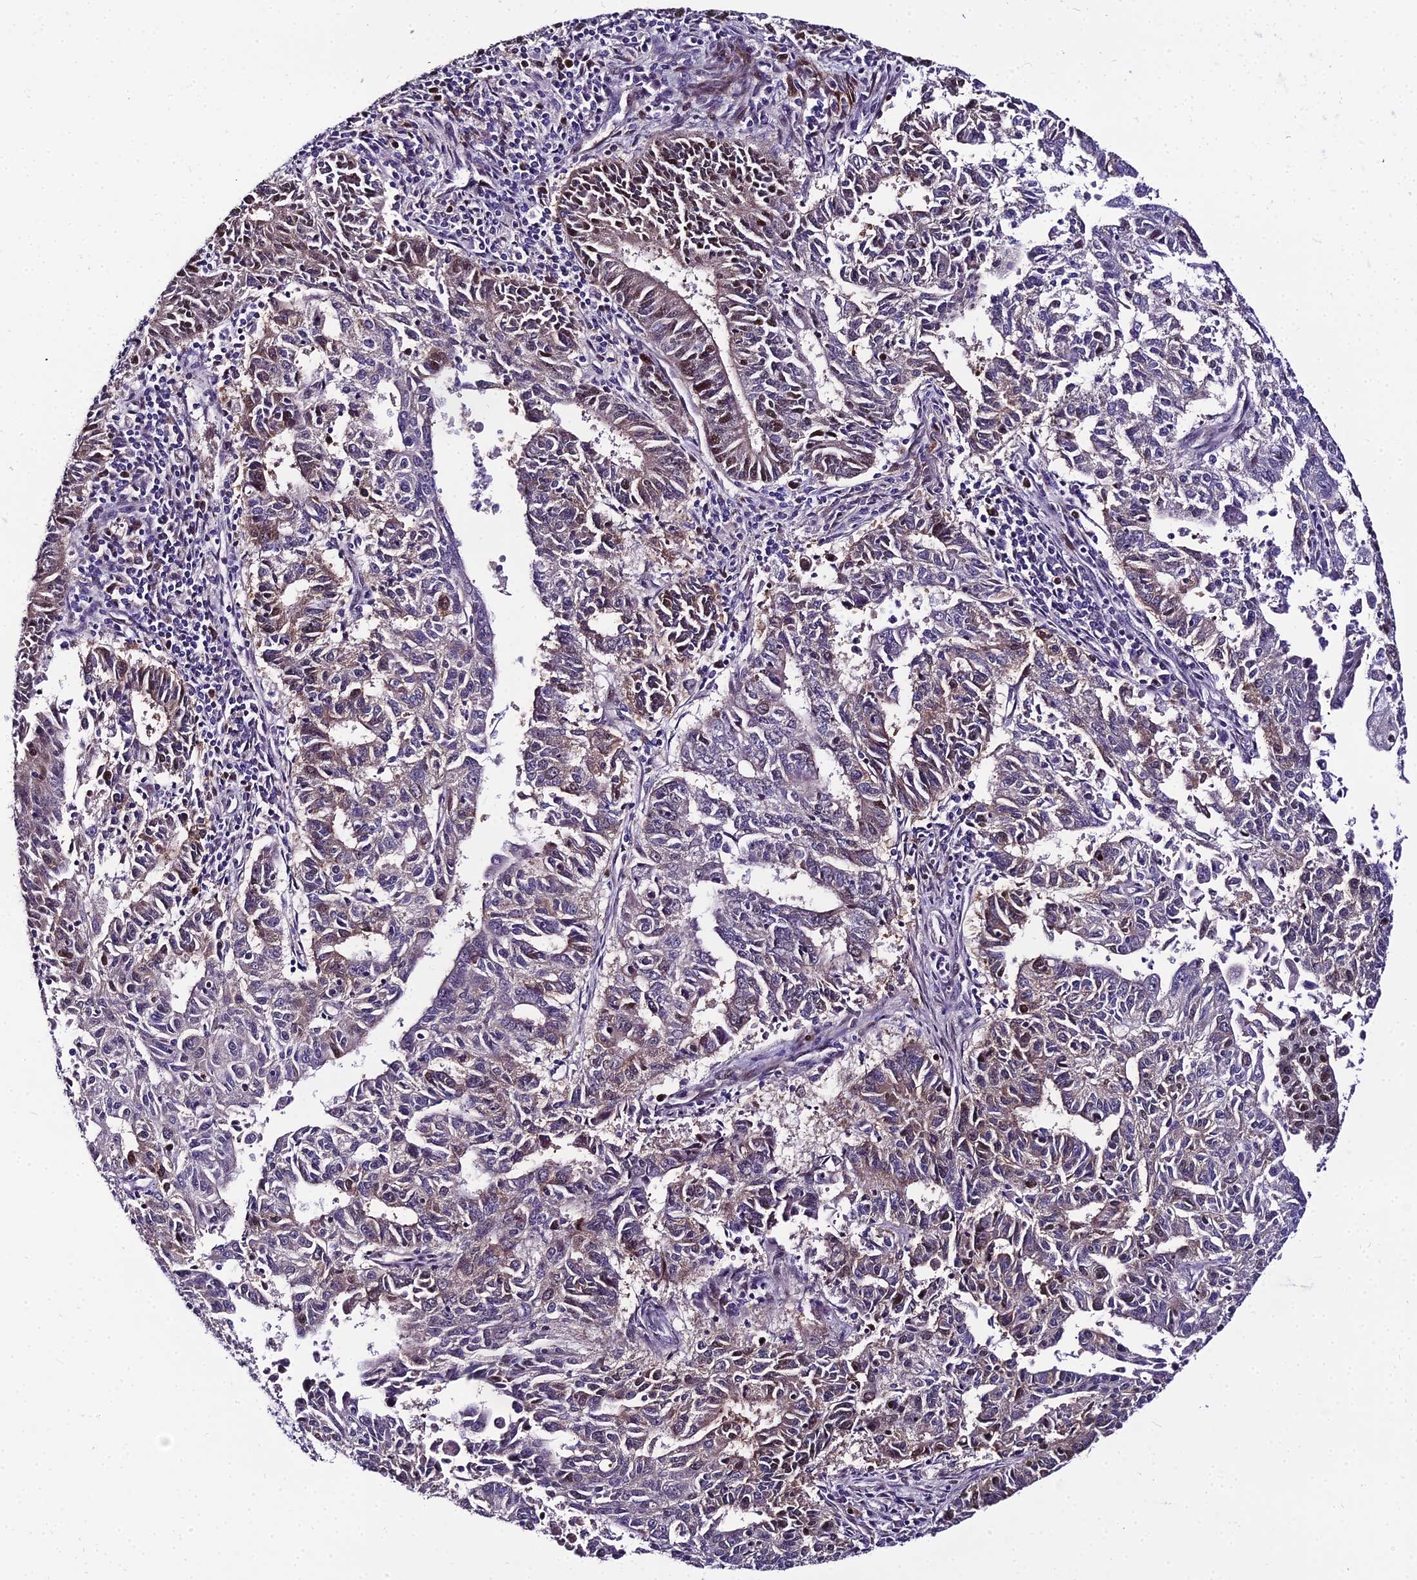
{"staining": {"intensity": "moderate", "quantity": "25%-75%", "location": "cytoplasmic/membranous,nuclear"}, "tissue": "endometrial cancer", "cell_type": "Tumor cells", "image_type": "cancer", "snomed": [{"axis": "morphology", "description": "Adenocarcinoma, NOS"}, {"axis": "topography", "description": "Endometrium"}], "caption": "Endometrial cancer (adenocarcinoma) stained with a protein marker demonstrates moderate staining in tumor cells.", "gene": "TRIML2", "patient": {"sex": "female", "age": 59}}